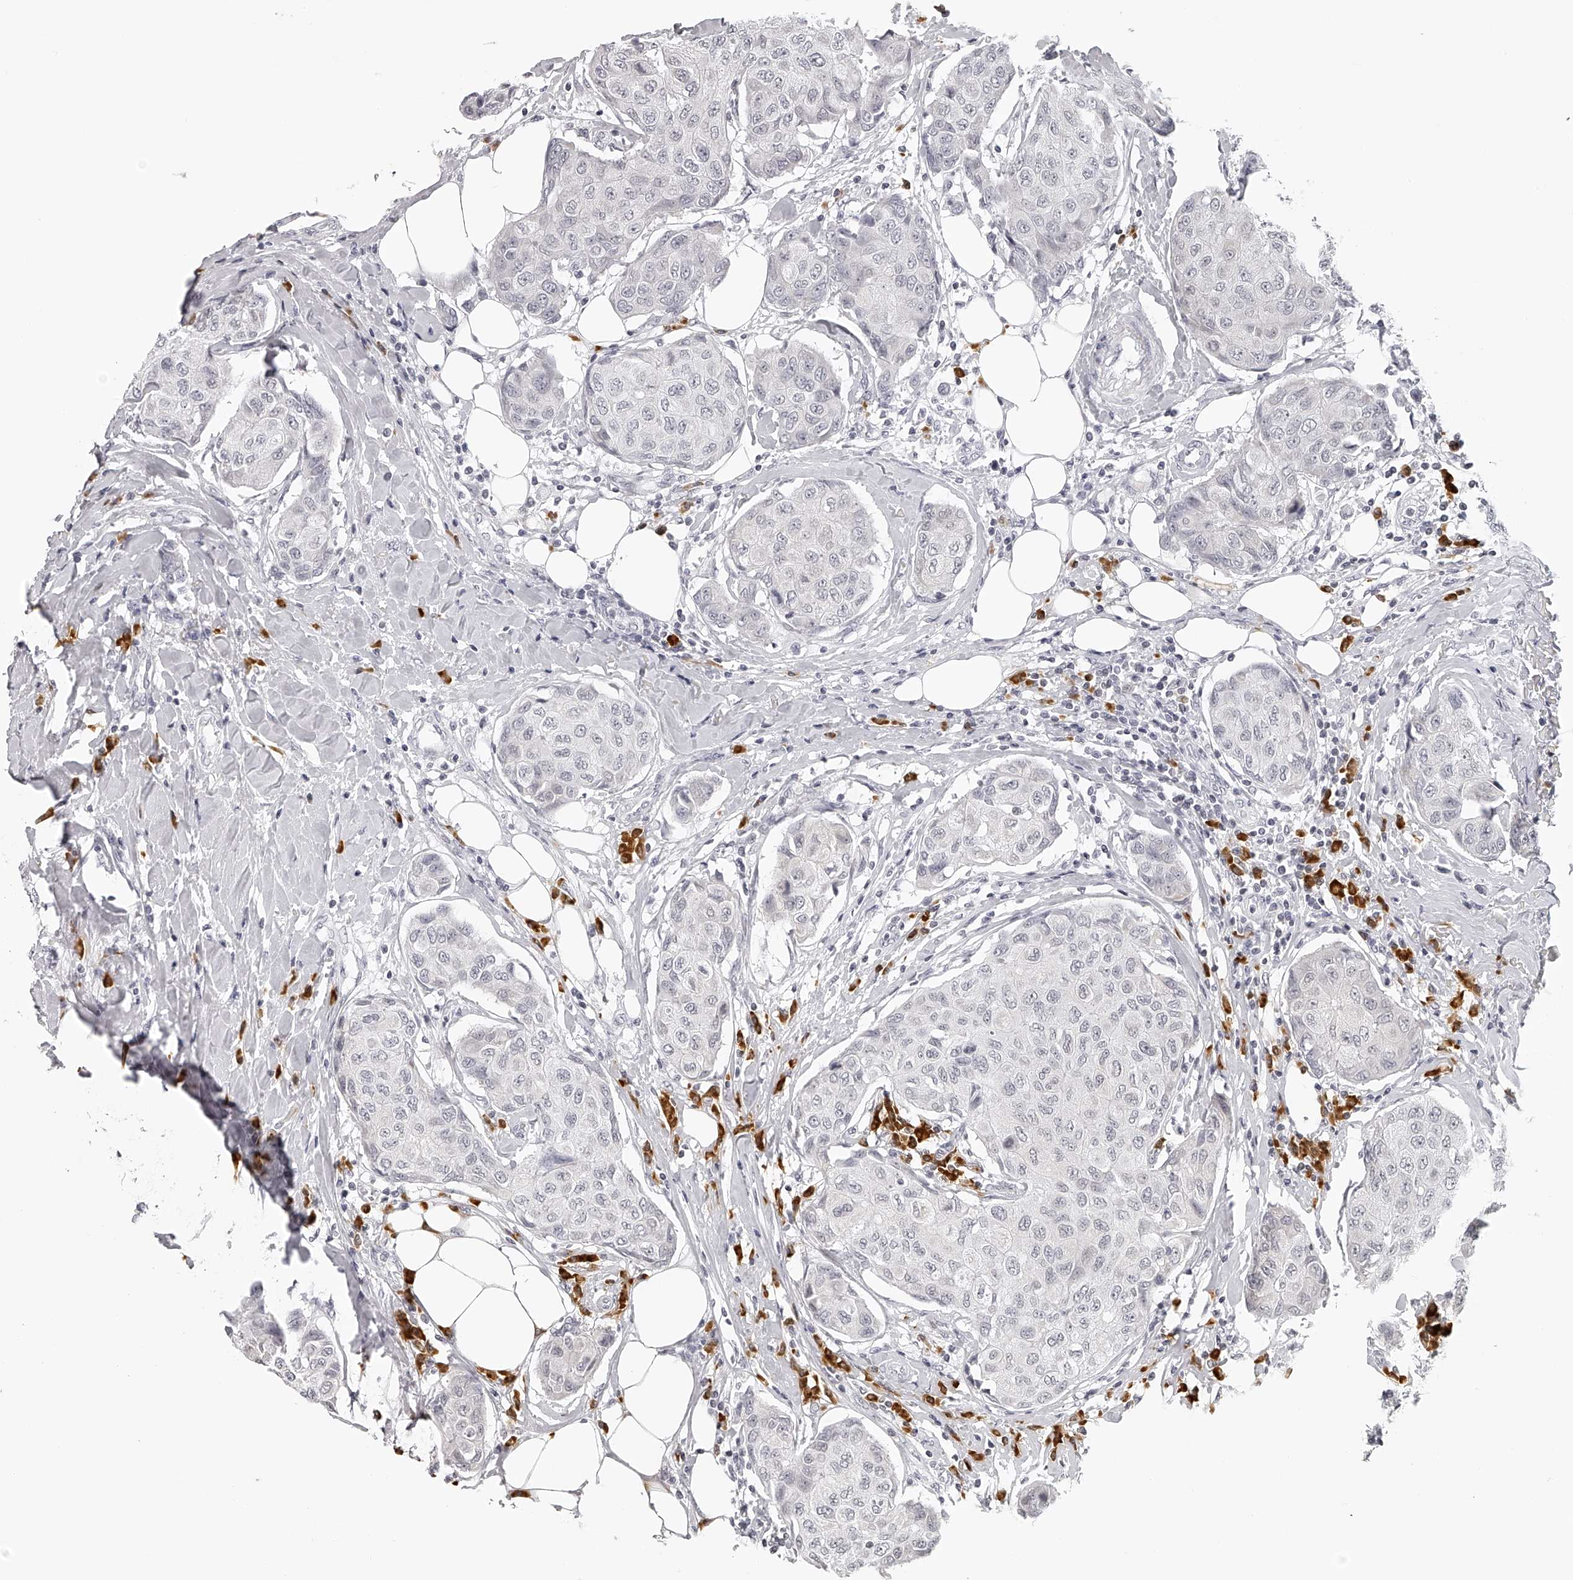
{"staining": {"intensity": "negative", "quantity": "none", "location": "none"}, "tissue": "breast cancer", "cell_type": "Tumor cells", "image_type": "cancer", "snomed": [{"axis": "morphology", "description": "Duct carcinoma"}, {"axis": "topography", "description": "Breast"}], "caption": "DAB (3,3'-diaminobenzidine) immunohistochemical staining of human breast cancer (intraductal carcinoma) reveals no significant positivity in tumor cells. Nuclei are stained in blue.", "gene": "SEC11C", "patient": {"sex": "female", "age": 80}}